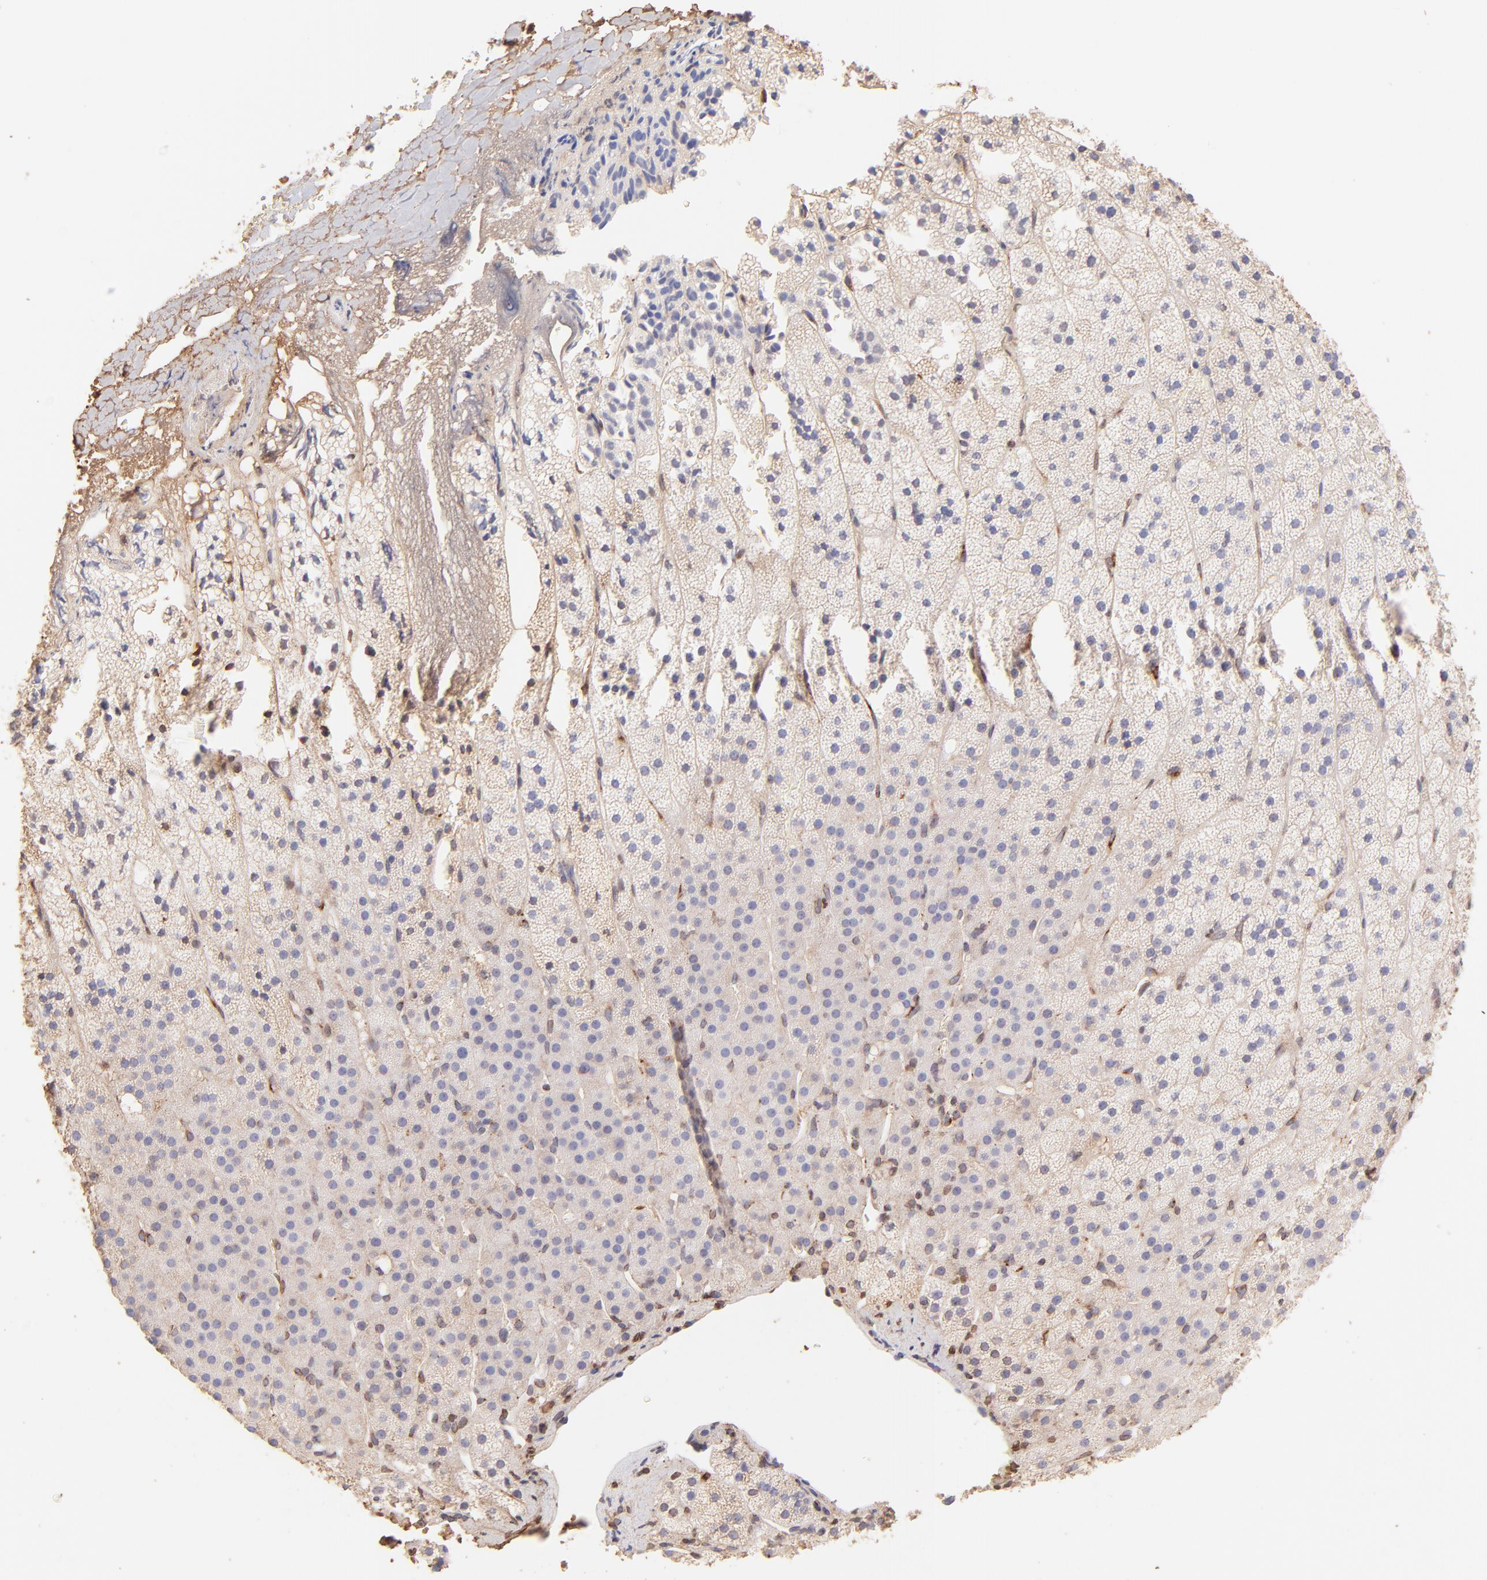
{"staining": {"intensity": "negative", "quantity": "none", "location": "none"}, "tissue": "adrenal gland", "cell_type": "Glandular cells", "image_type": "normal", "snomed": [{"axis": "morphology", "description": "Normal tissue, NOS"}, {"axis": "topography", "description": "Adrenal gland"}], "caption": "Glandular cells show no significant expression in normal adrenal gland. The staining was performed using DAB (3,3'-diaminobenzidine) to visualize the protein expression in brown, while the nuclei were stained in blue with hematoxylin (Magnification: 20x).", "gene": "BGN", "patient": {"sex": "male", "age": 35}}